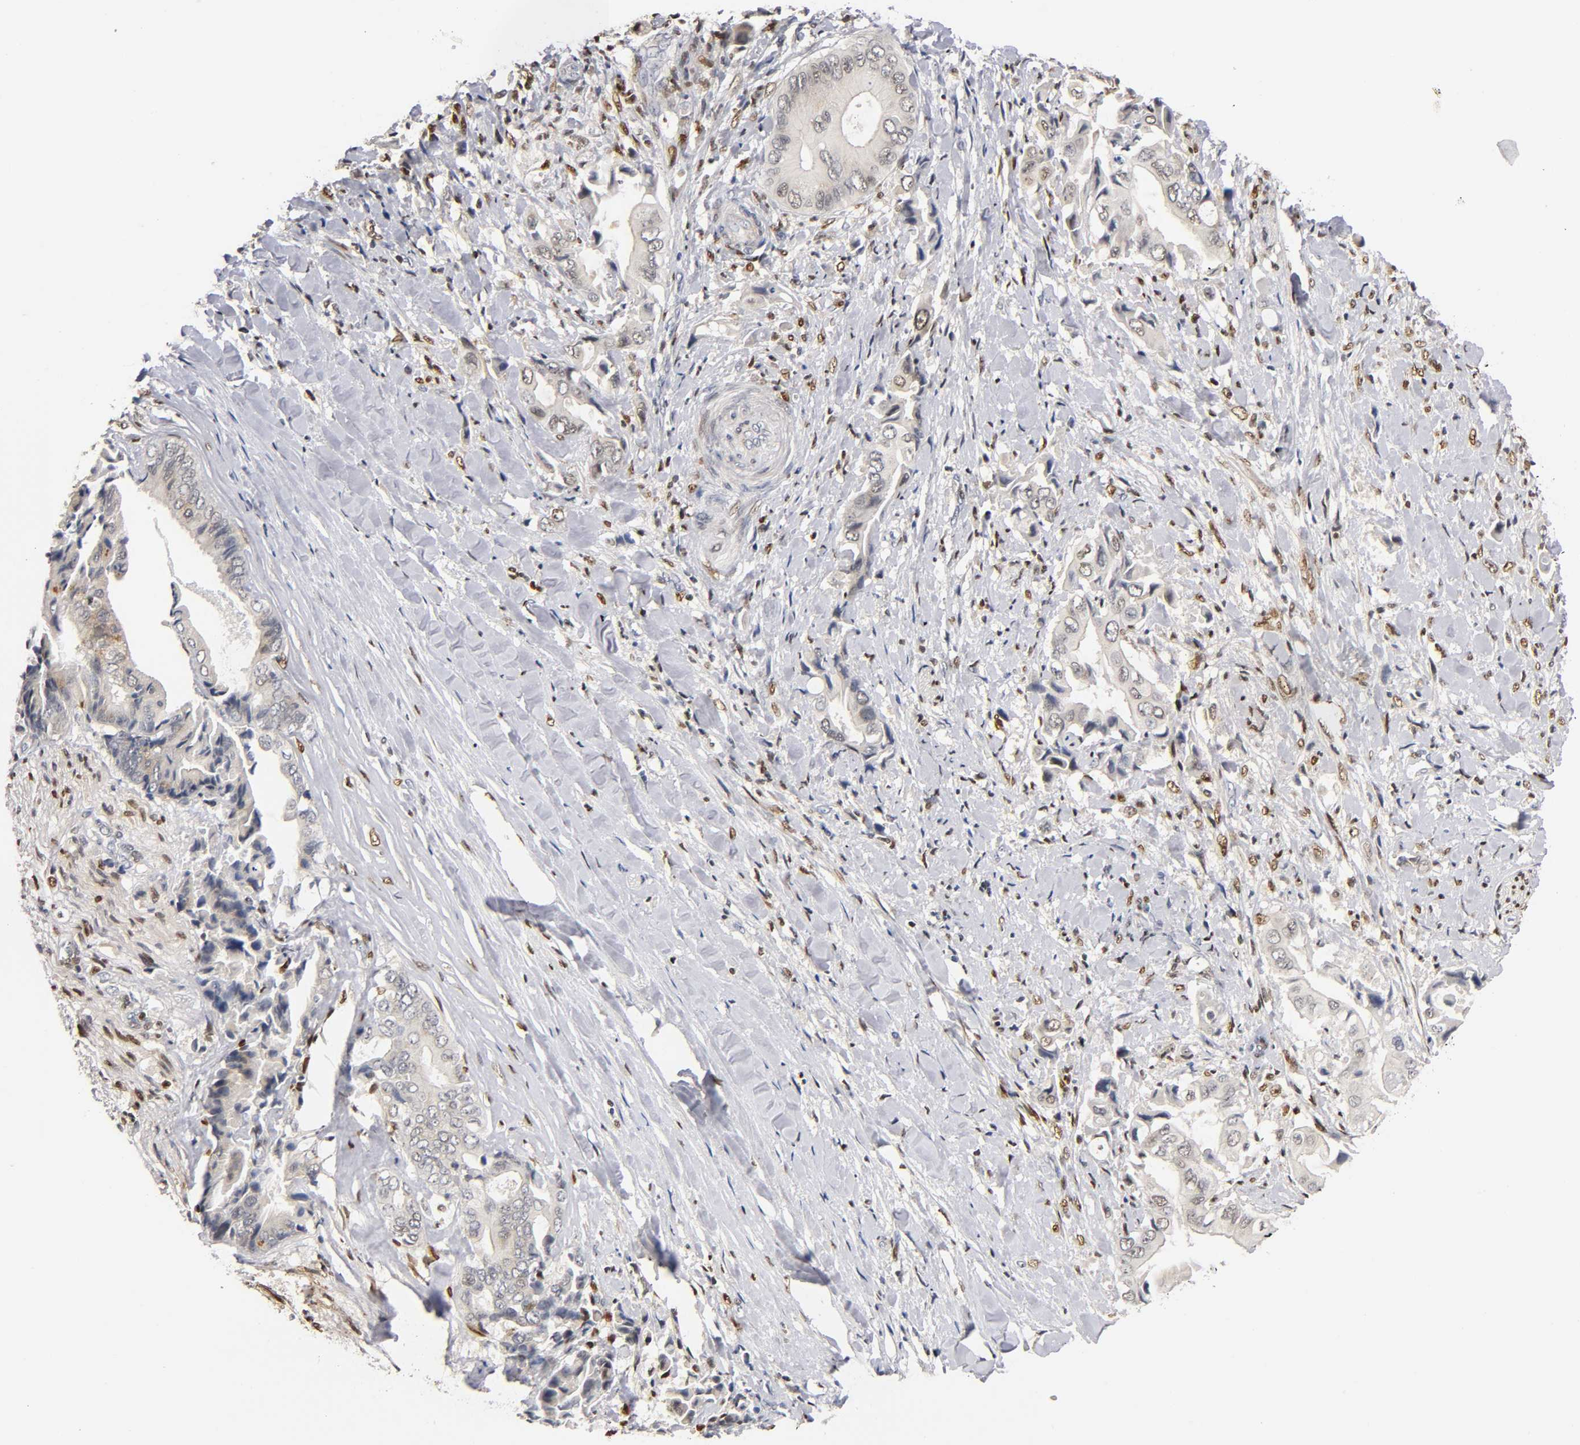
{"staining": {"intensity": "weak", "quantity": "25%-75%", "location": "cytoplasmic/membranous"}, "tissue": "liver cancer", "cell_type": "Tumor cells", "image_type": "cancer", "snomed": [{"axis": "morphology", "description": "Cholangiocarcinoma"}, {"axis": "topography", "description": "Liver"}], "caption": "Immunohistochemistry image of human liver cancer (cholangiocarcinoma) stained for a protein (brown), which displays low levels of weak cytoplasmic/membranous staining in about 25%-75% of tumor cells.", "gene": "RUNX1", "patient": {"sex": "male", "age": 58}}